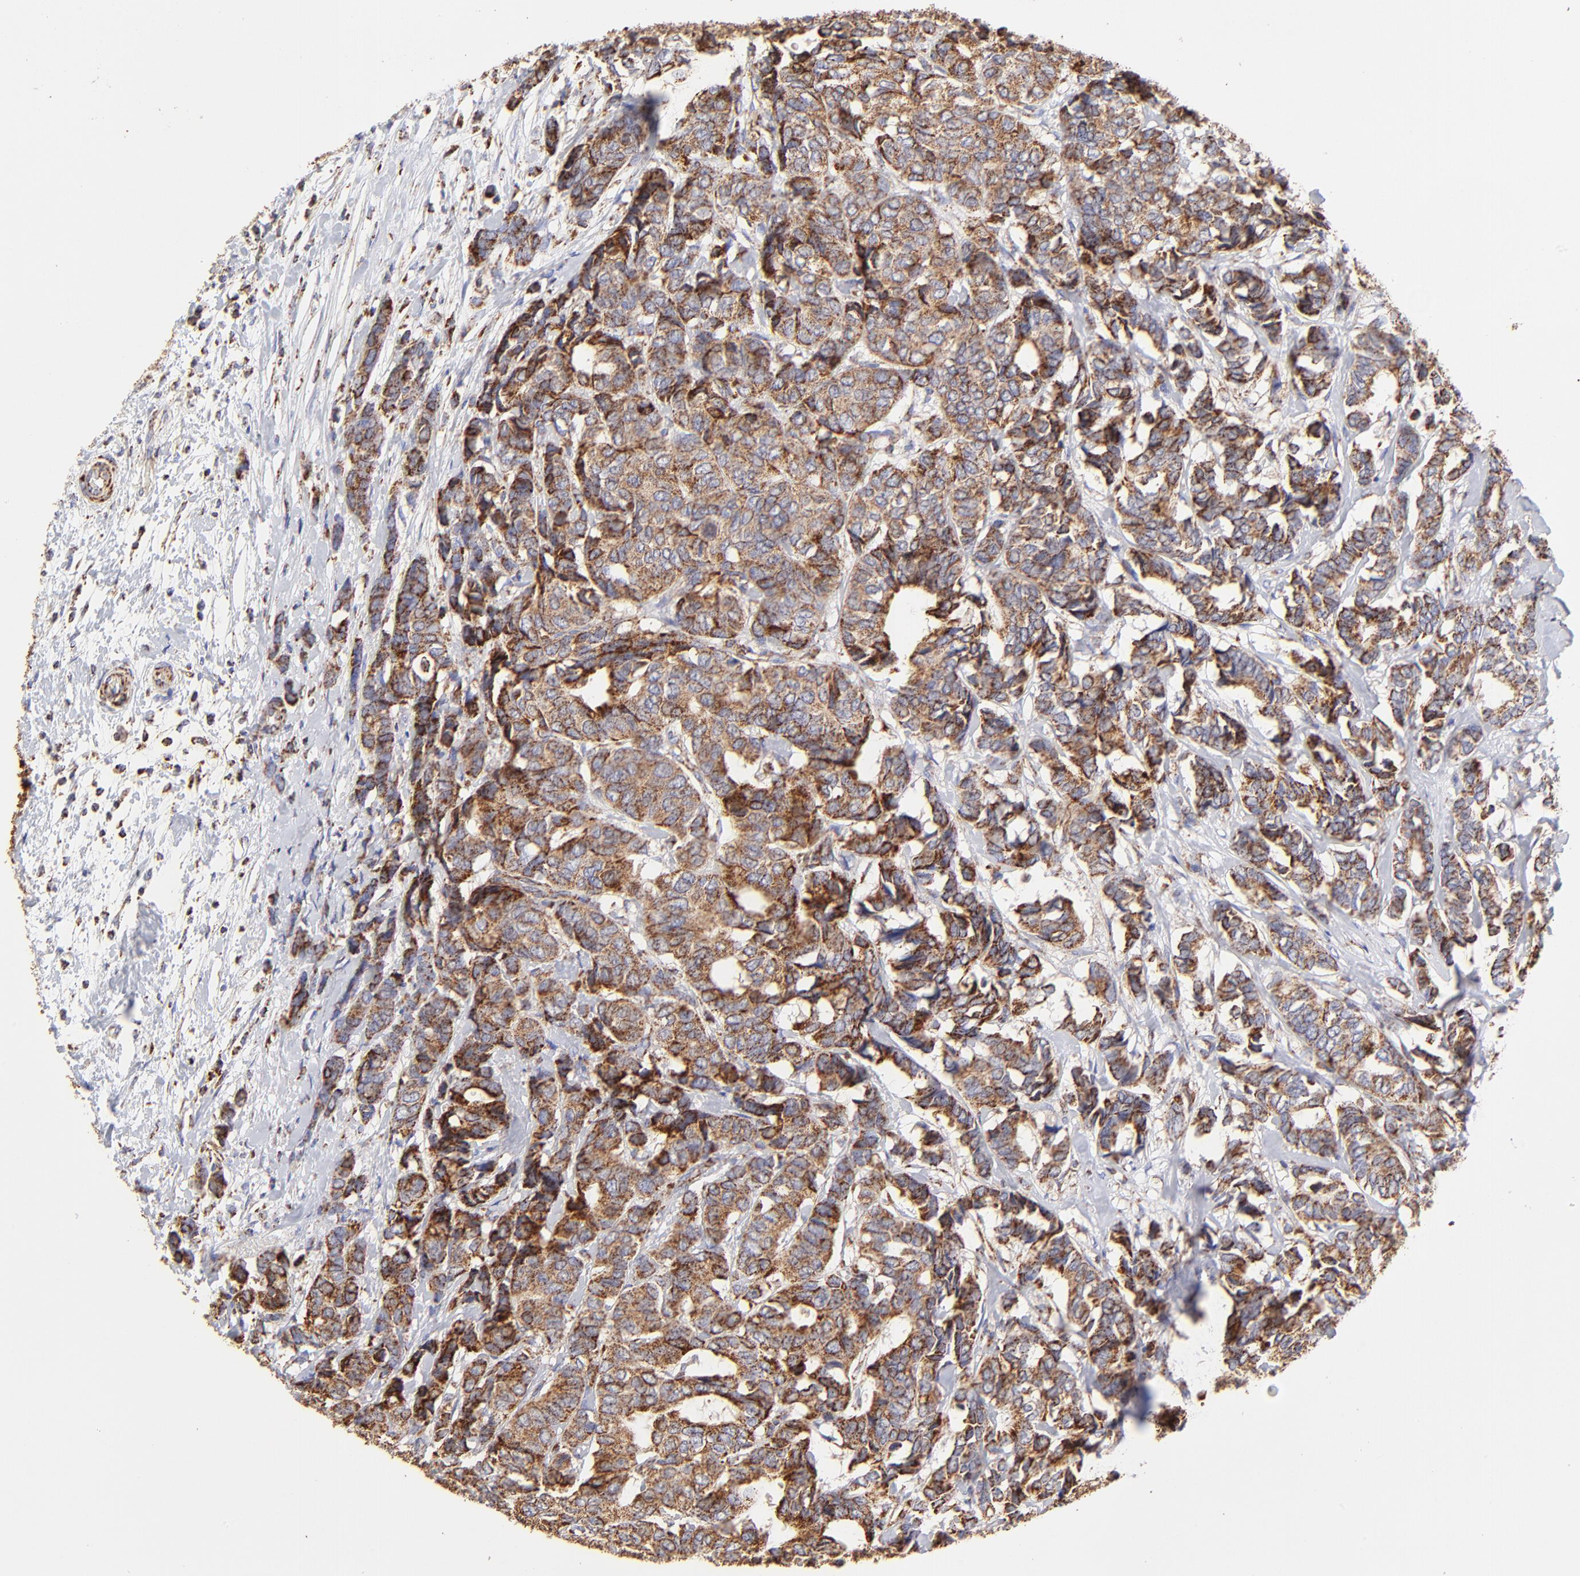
{"staining": {"intensity": "moderate", "quantity": ">75%", "location": "cytoplasmic/membranous"}, "tissue": "breast cancer", "cell_type": "Tumor cells", "image_type": "cancer", "snomed": [{"axis": "morphology", "description": "Duct carcinoma"}, {"axis": "topography", "description": "Breast"}], "caption": "An immunohistochemistry micrograph of neoplastic tissue is shown. Protein staining in brown labels moderate cytoplasmic/membranous positivity in intraductal carcinoma (breast) within tumor cells. (brown staining indicates protein expression, while blue staining denotes nuclei).", "gene": "ECH1", "patient": {"sex": "female", "age": 87}}